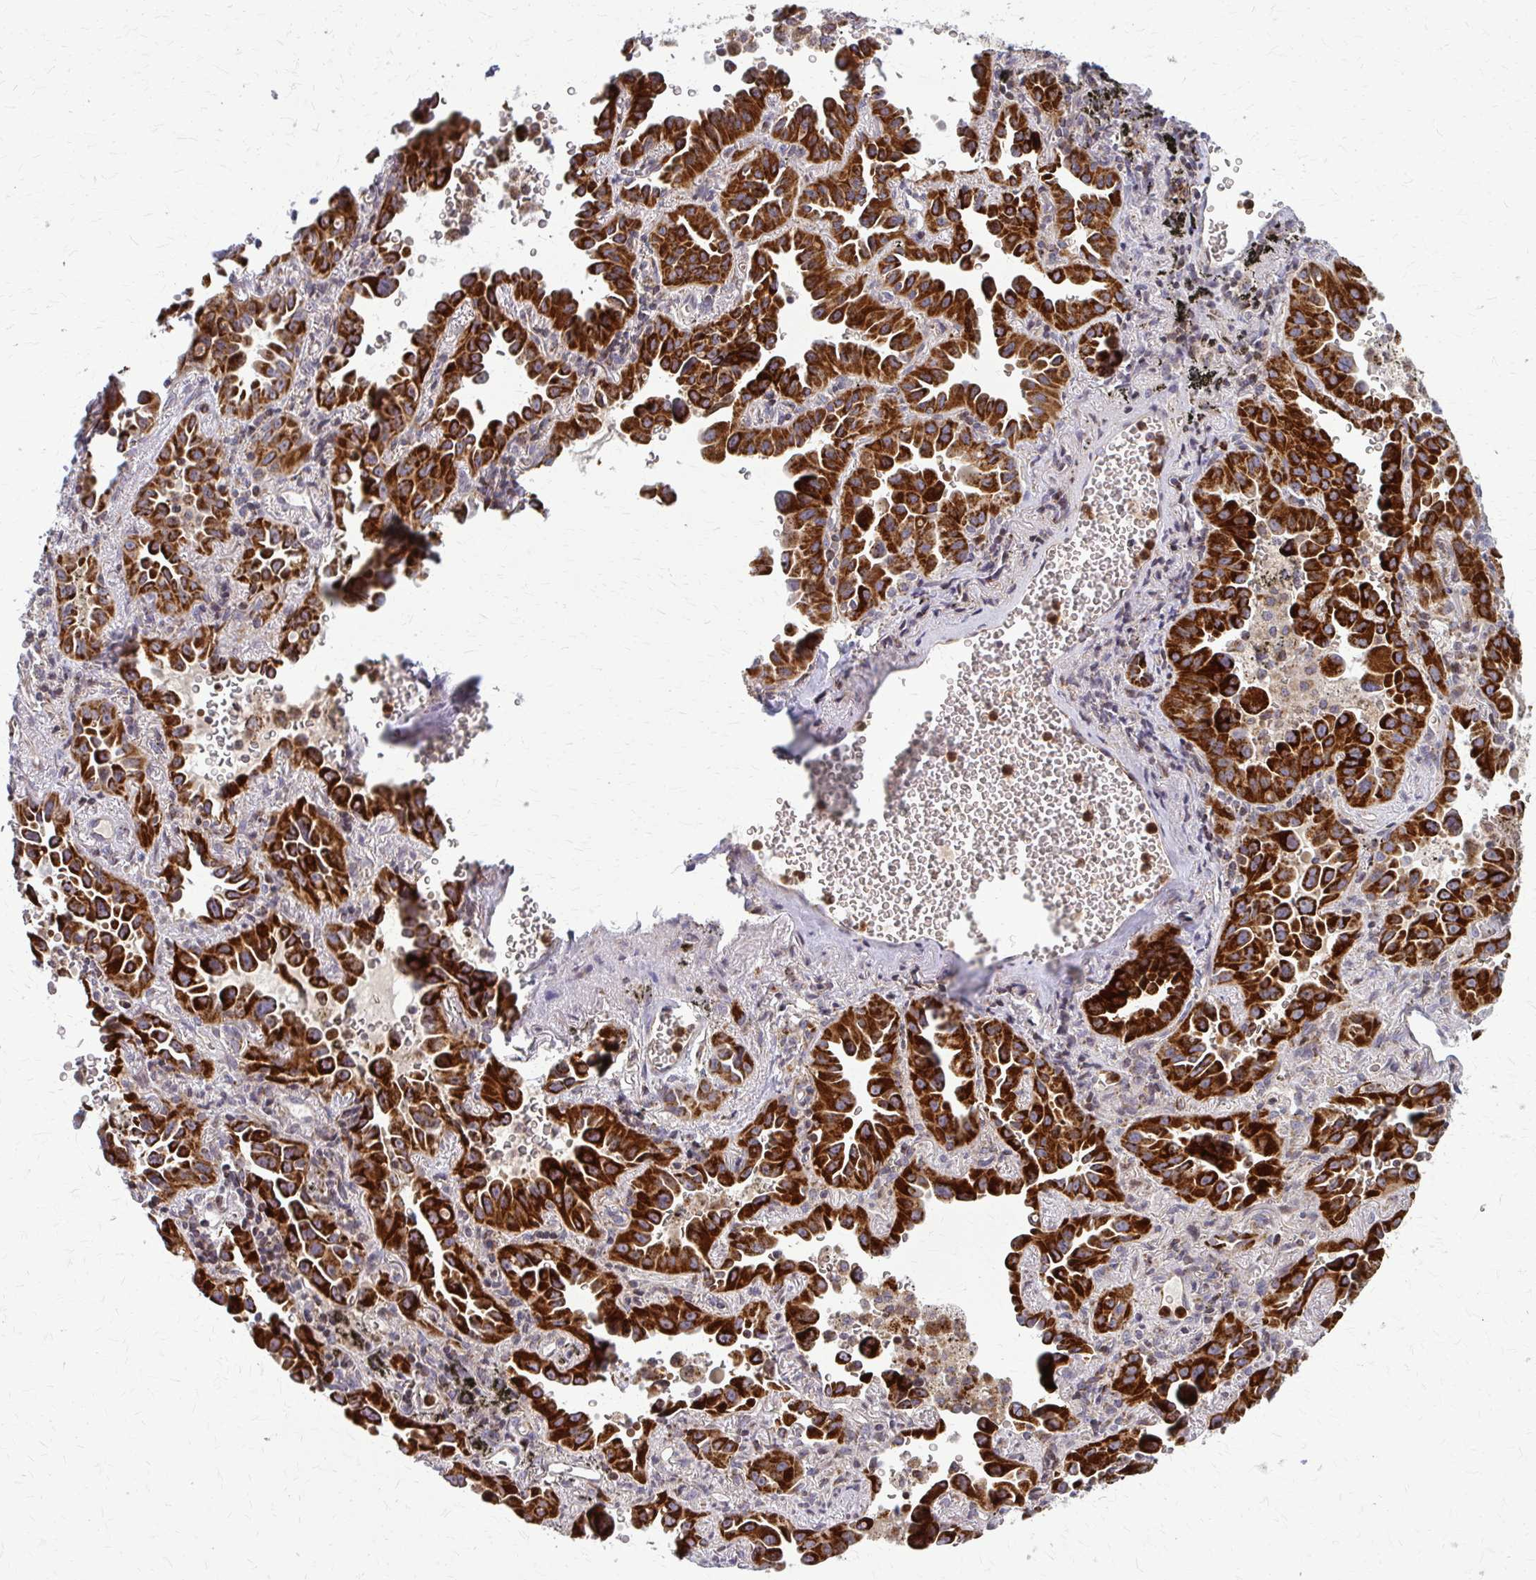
{"staining": {"intensity": "strong", "quantity": ">75%", "location": "cytoplasmic/membranous"}, "tissue": "lung cancer", "cell_type": "Tumor cells", "image_type": "cancer", "snomed": [{"axis": "morphology", "description": "Adenocarcinoma, NOS"}, {"axis": "topography", "description": "Lung"}], "caption": "Immunohistochemical staining of lung cancer (adenocarcinoma) shows high levels of strong cytoplasmic/membranous expression in about >75% of tumor cells.", "gene": "MCCC1", "patient": {"sex": "male", "age": 68}}